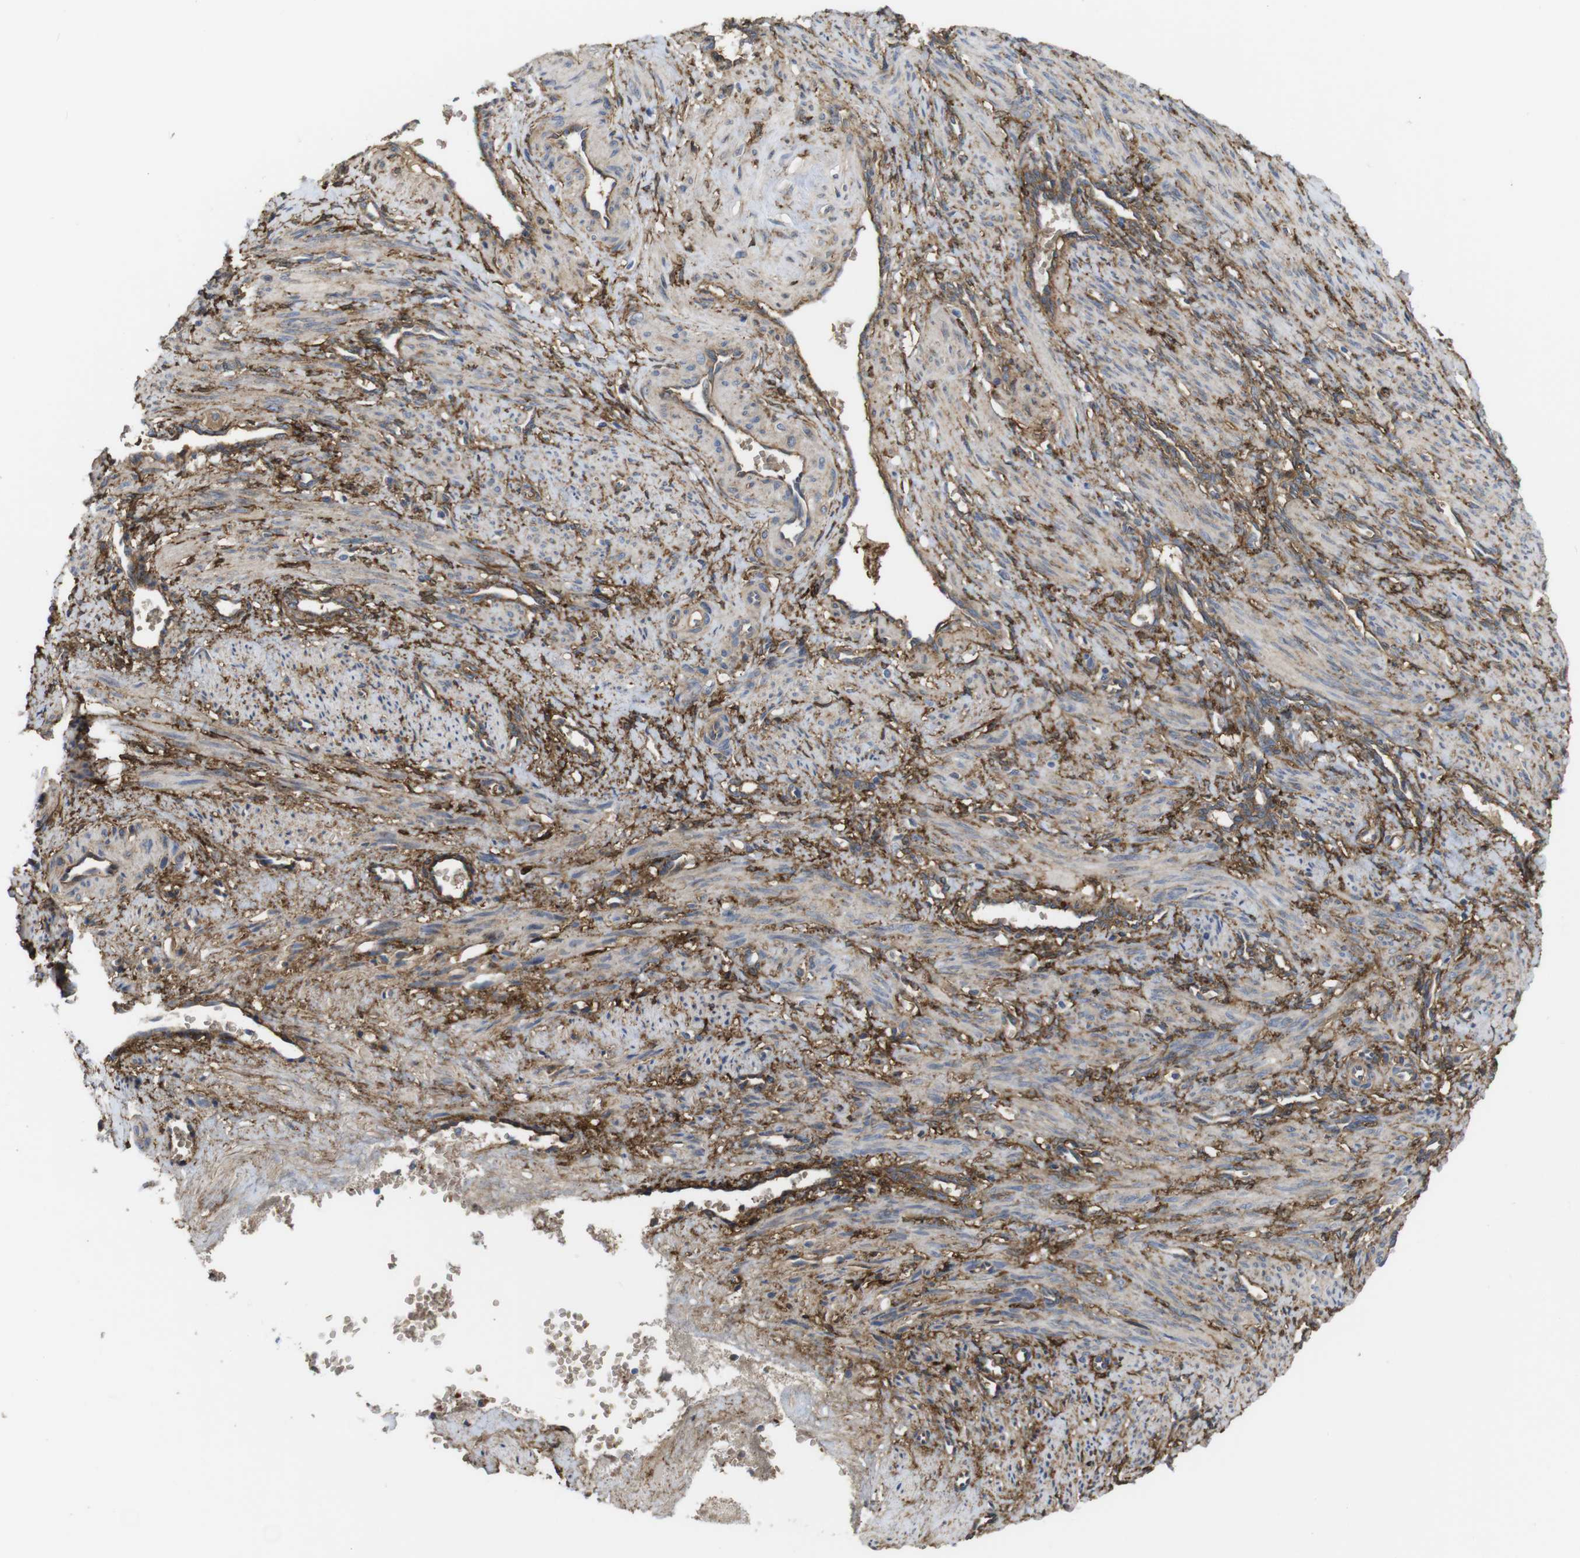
{"staining": {"intensity": "weak", "quantity": "25%-75%", "location": "cytoplasmic/membranous"}, "tissue": "smooth muscle", "cell_type": "Smooth muscle cells", "image_type": "normal", "snomed": [{"axis": "morphology", "description": "Normal tissue, NOS"}, {"axis": "topography", "description": "Endometrium"}], "caption": "The micrograph reveals immunohistochemical staining of unremarkable smooth muscle. There is weak cytoplasmic/membranous staining is identified in about 25%-75% of smooth muscle cells.", "gene": "CYBRD1", "patient": {"sex": "female", "age": 33}}